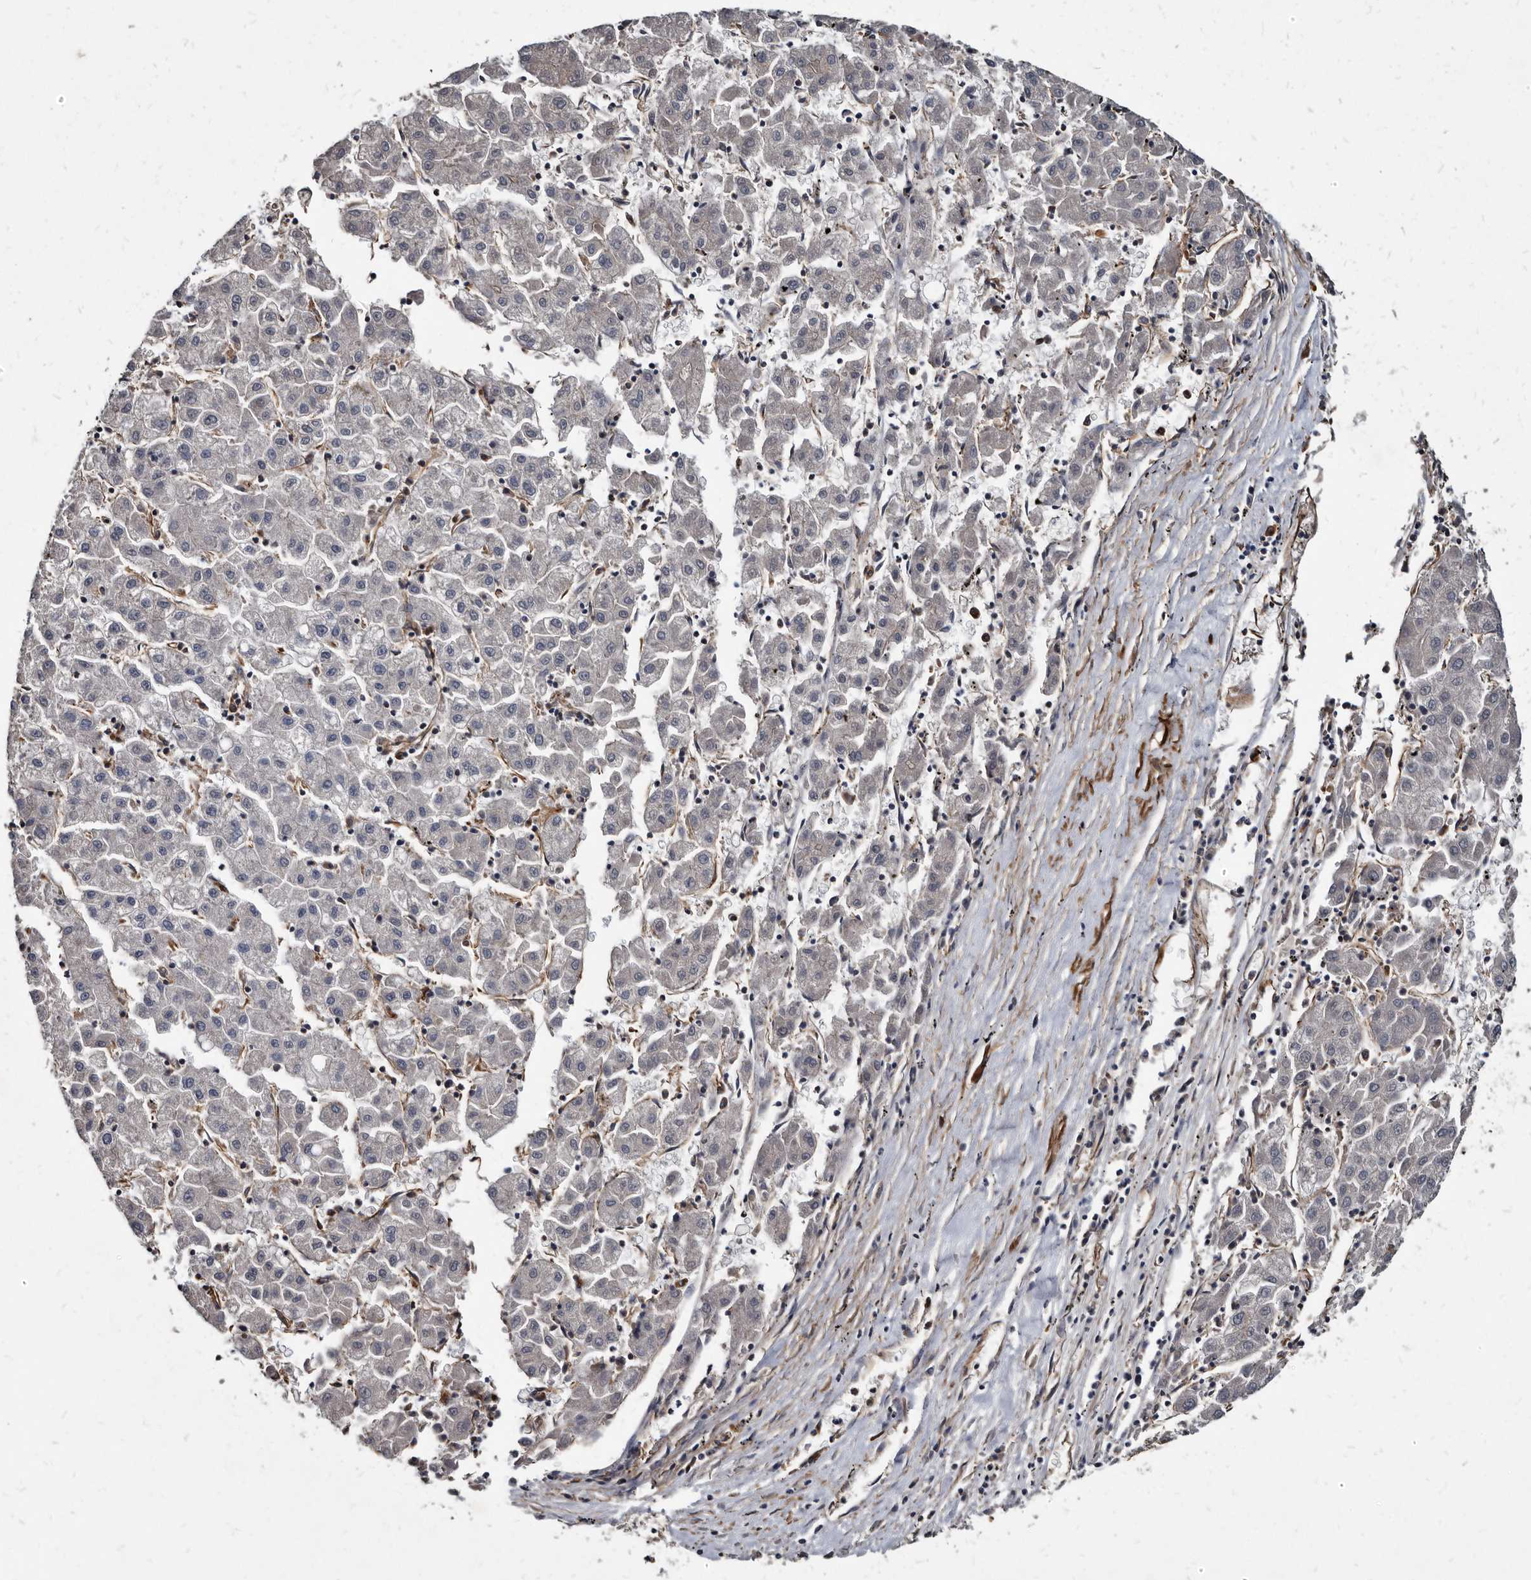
{"staining": {"intensity": "negative", "quantity": "none", "location": "none"}, "tissue": "liver cancer", "cell_type": "Tumor cells", "image_type": "cancer", "snomed": [{"axis": "morphology", "description": "Carcinoma, Hepatocellular, NOS"}, {"axis": "topography", "description": "Liver"}], "caption": "Image shows no significant protein expression in tumor cells of liver hepatocellular carcinoma.", "gene": "KCTD20", "patient": {"sex": "male", "age": 72}}